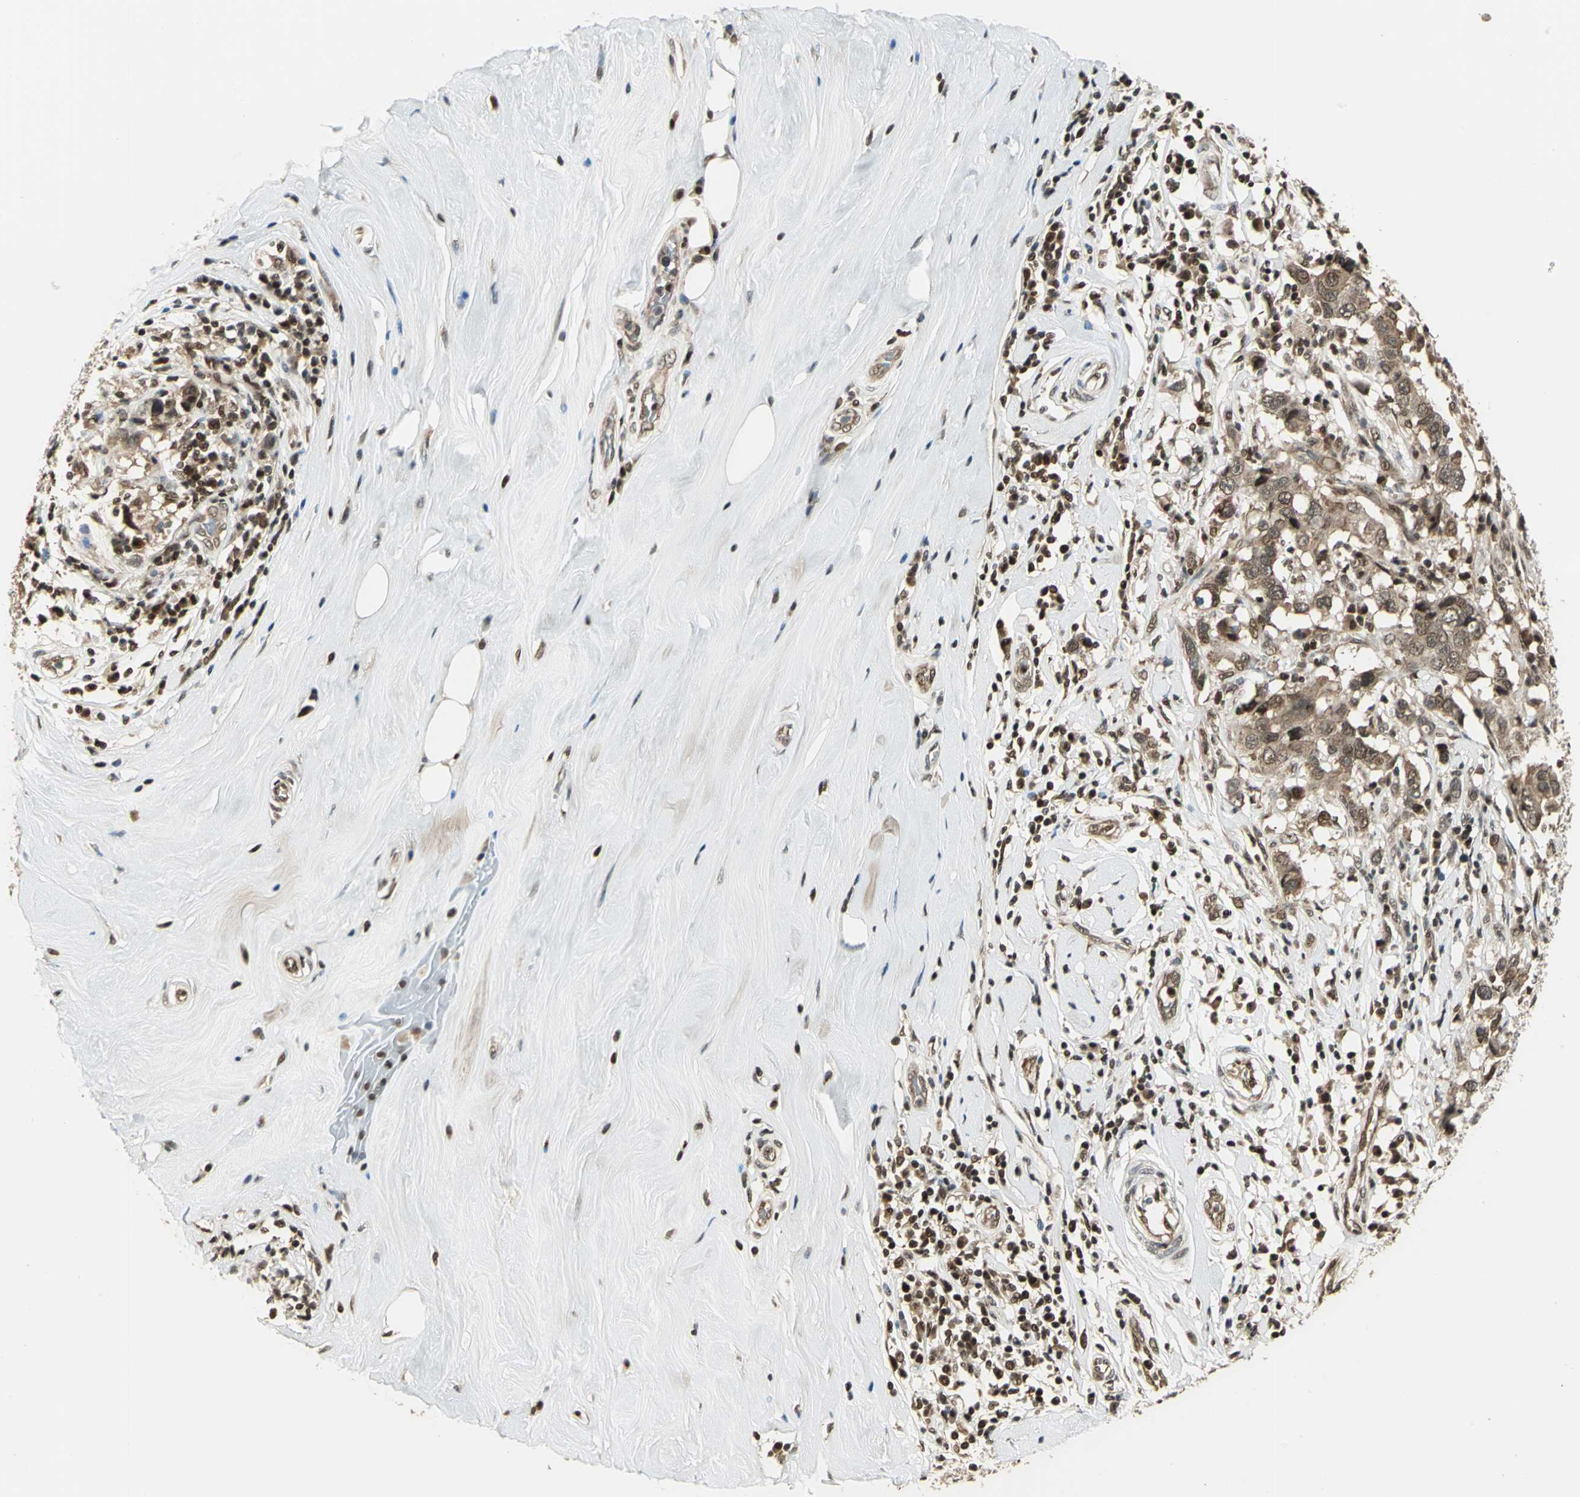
{"staining": {"intensity": "moderate", "quantity": ">75%", "location": "cytoplasmic/membranous,nuclear"}, "tissue": "breast cancer", "cell_type": "Tumor cells", "image_type": "cancer", "snomed": [{"axis": "morphology", "description": "Duct carcinoma"}, {"axis": "topography", "description": "Breast"}], "caption": "Brown immunohistochemical staining in human breast intraductal carcinoma displays moderate cytoplasmic/membranous and nuclear positivity in about >75% of tumor cells. (Brightfield microscopy of DAB IHC at high magnification).", "gene": "PSMC3", "patient": {"sex": "female", "age": 27}}